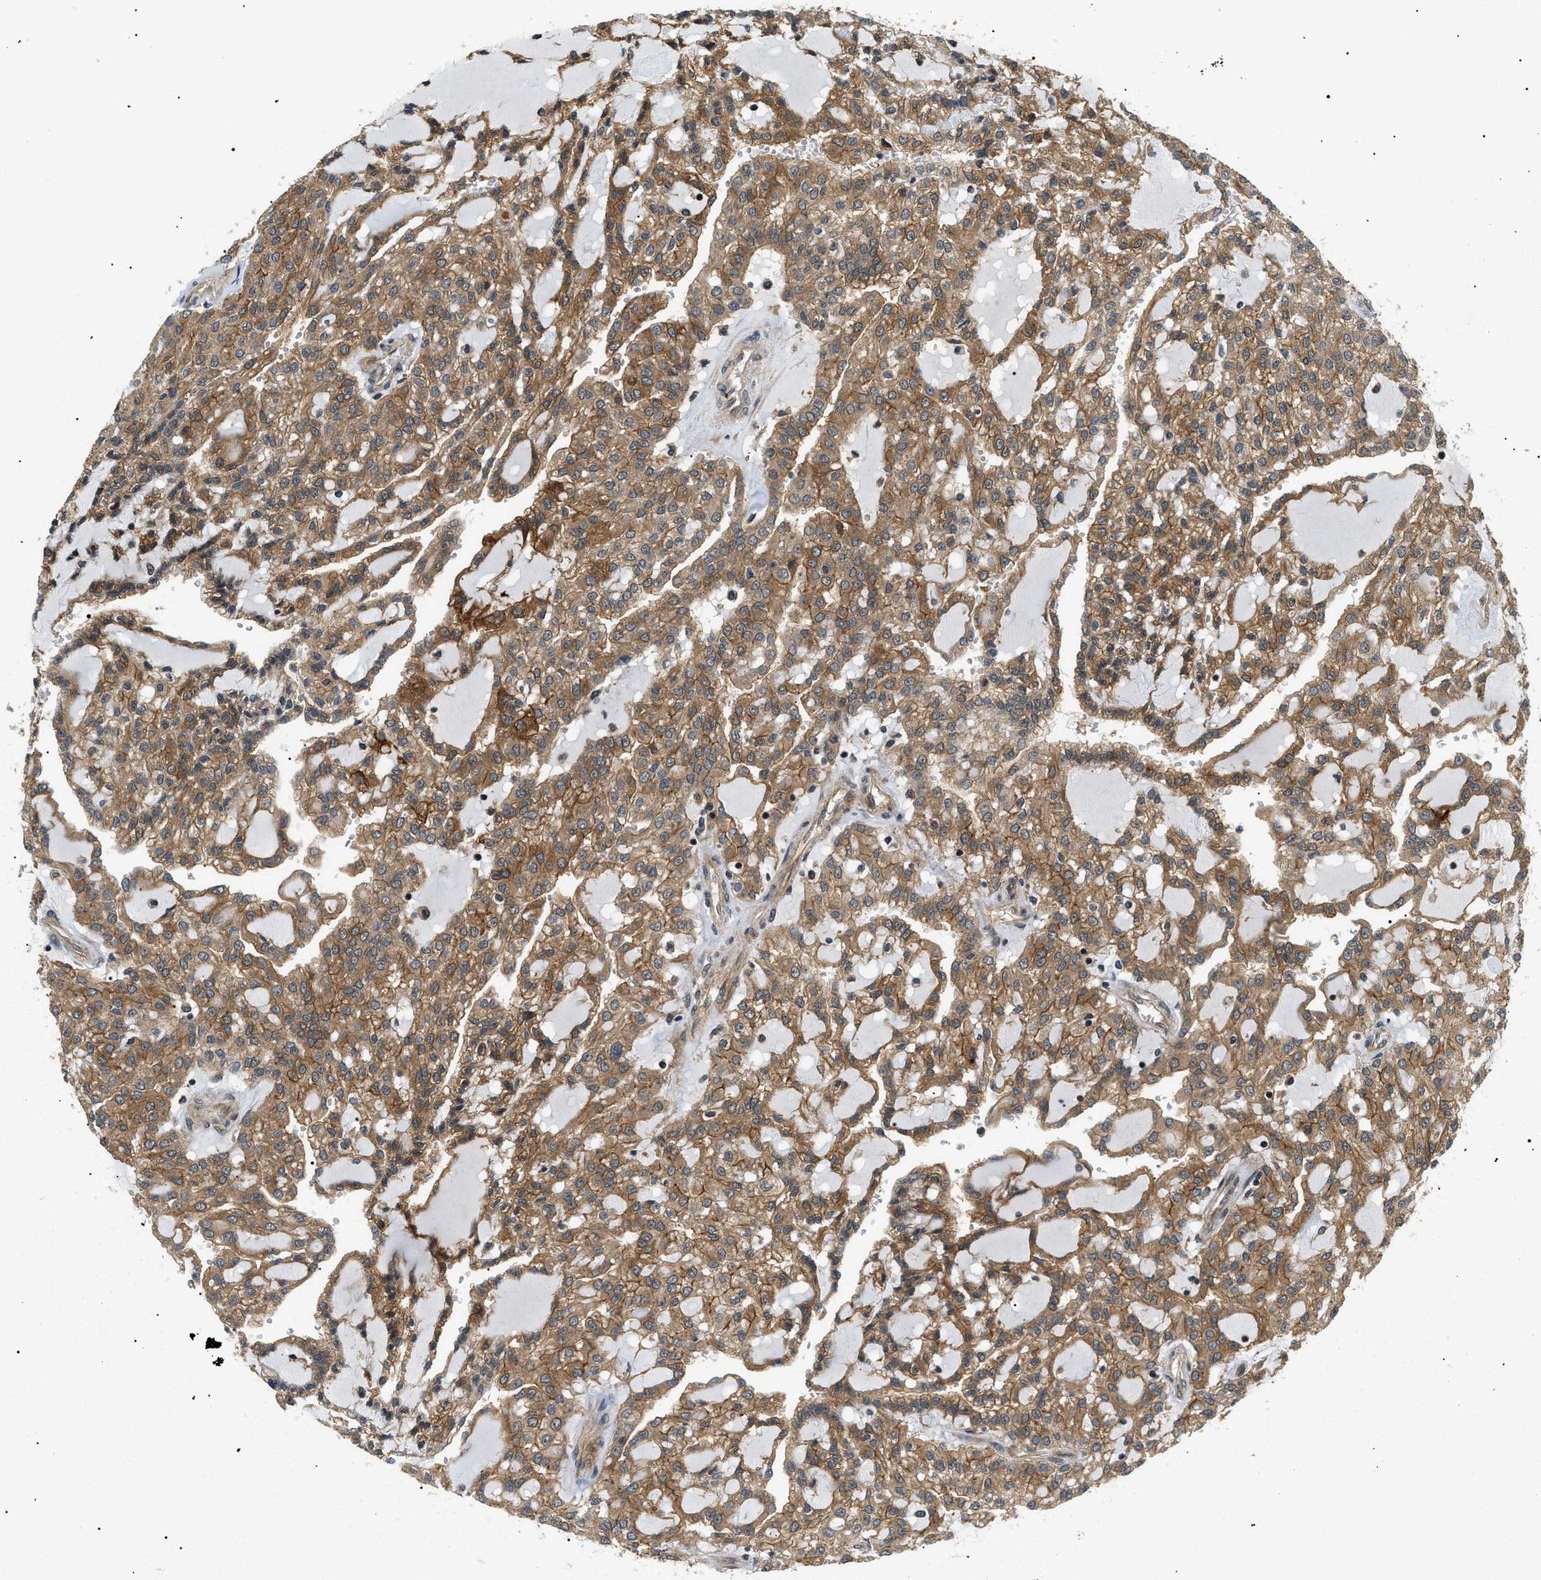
{"staining": {"intensity": "moderate", "quantity": ">75%", "location": "cytoplasmic/membranous"}, "tissue": "renal cancer", "cell_type": "Tumor cells", "image_type": "cancer", "snomed": [{"axis": "morphology", "description": "Adenocarcinoma, NOS"}, {"axis": "topography", "description": "Kidney"}], "caption": "This is an image of immunohistochemistry (IHC) staining of renal cancer, which shows moderate staining in the cytoplasmic/membranous of tumor cells.", "gene": "ATP6AP1", "patient": {"sex": "male", "age": 63}}